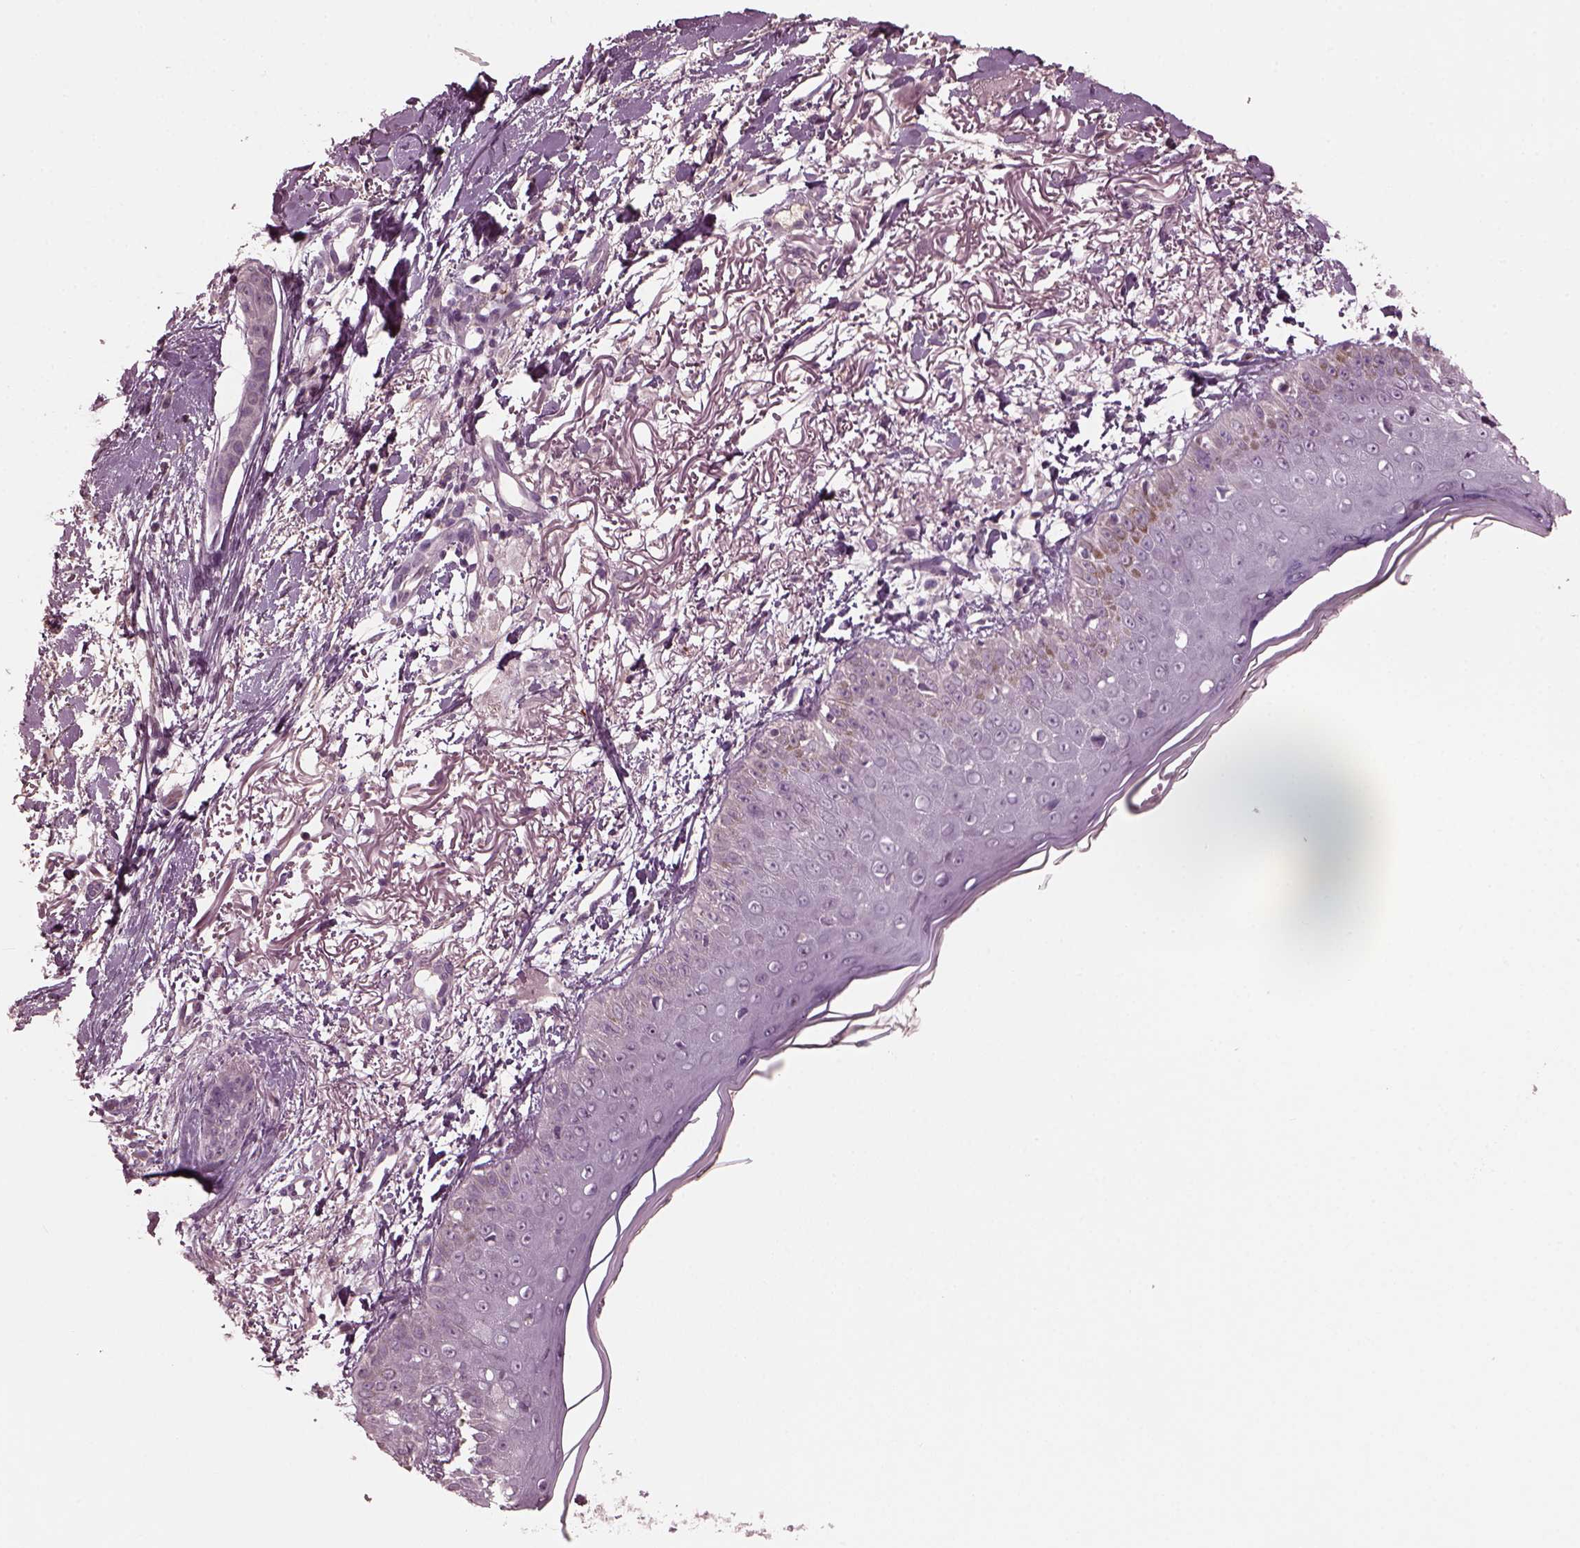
{"staining": {"intensity": "negative", "quantity": "none", "location": "none"}, "tissue": "skin cancer", "cell_type": "Tumor cells", "image_type": "cancer", "snomed": [{"axis": "morphology", "description": "Normal tissue, NOS"}, {"axis": "morphology", "description": "Basal cell carcinoma"}, {"axis": "topography", "description": "Skin"}], "caption": "DAB (3,3'-diaminobenzidine) immunohistochemical staining of human skin basal cell carcinoma reveals no significant positivity in tumor cells. Brightfield microscopy of IHC stained with DAB (brown) and hematoxylin (blue), captured at high magnification.", "gene": "PORCN", "patient": {"sex": "male", "age": 84}}